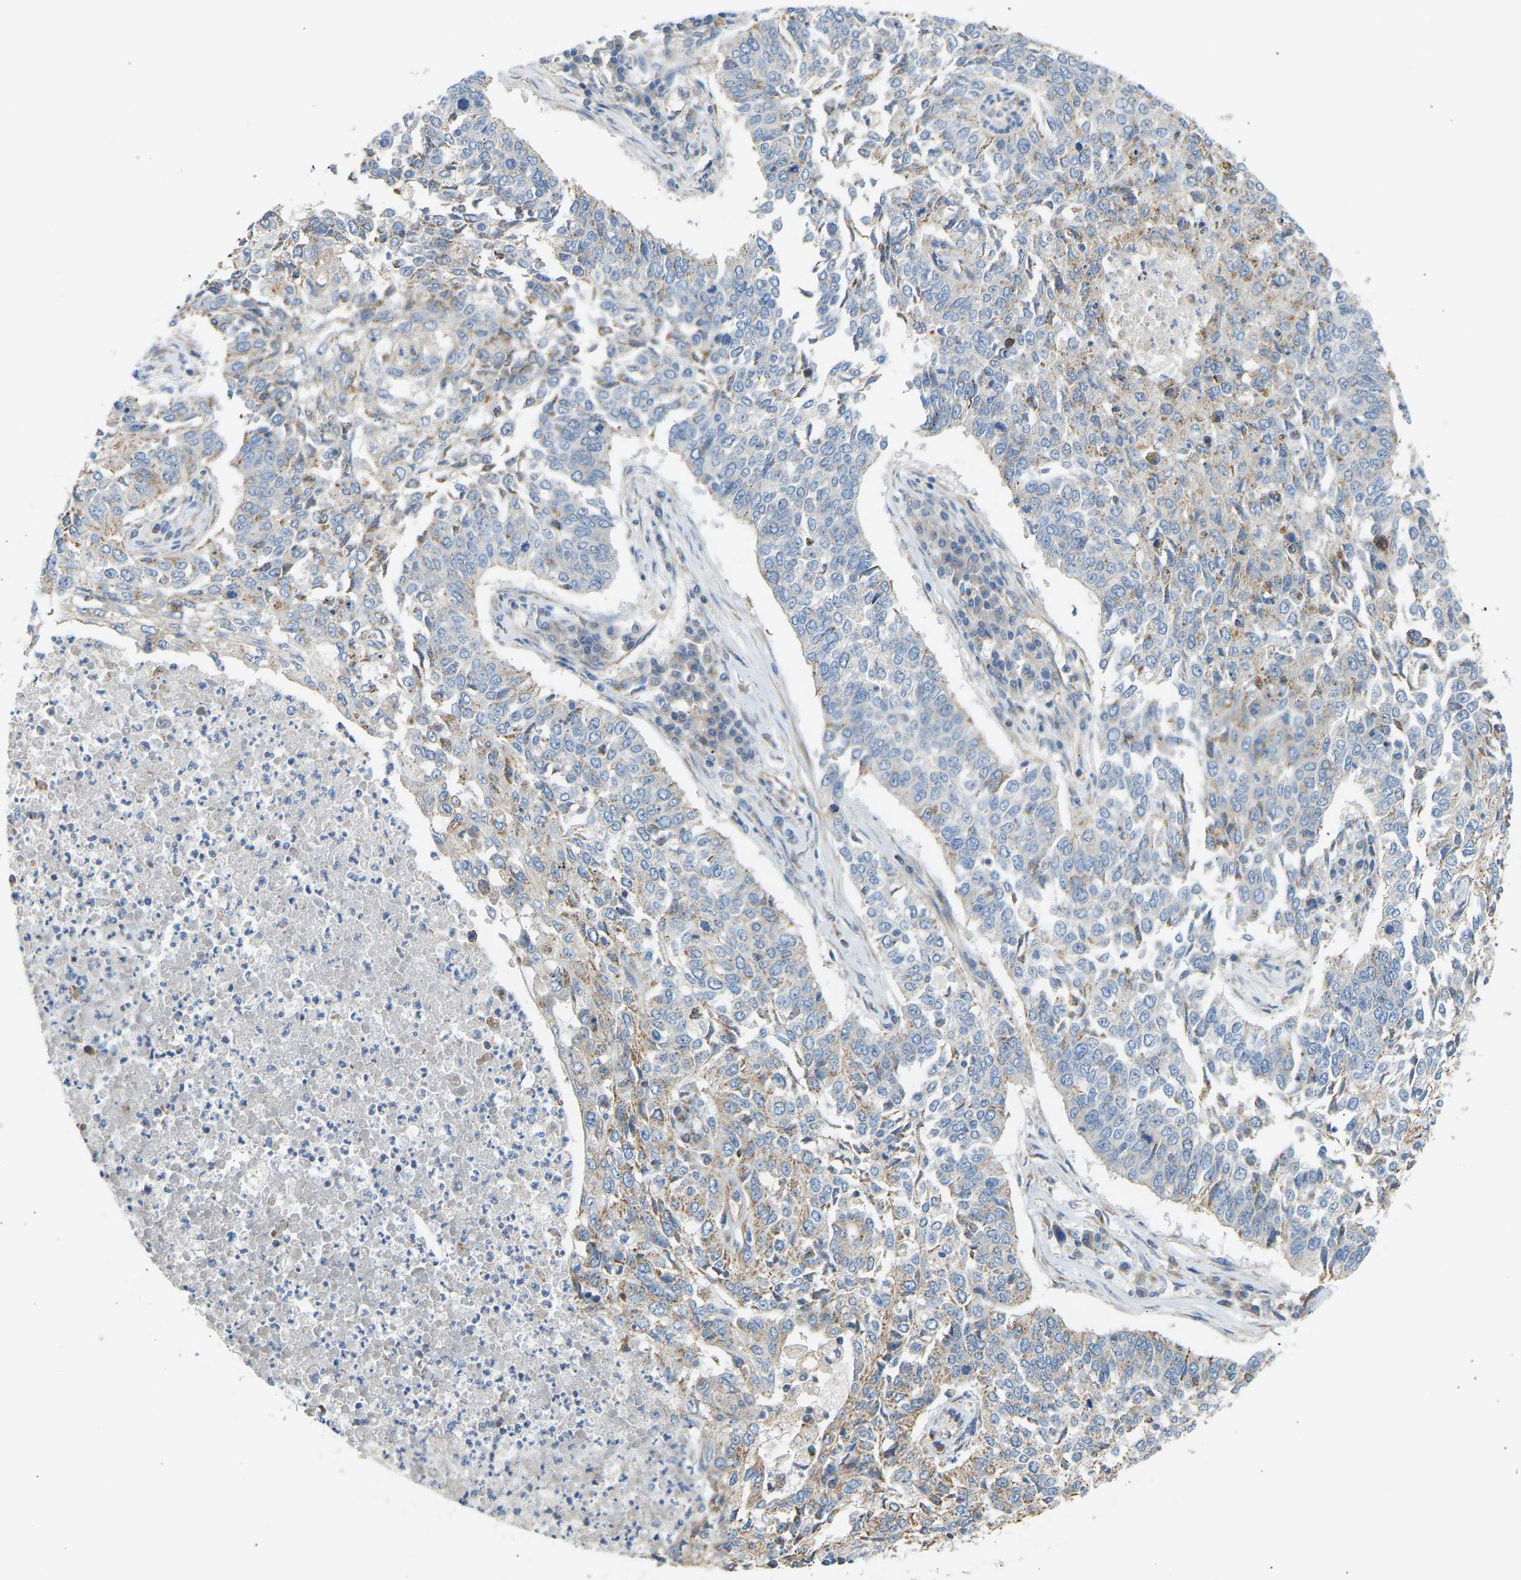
{"staining": {"intensity": "moderate", "quantity": "<25%", "location": "cytoplasmic/membranous"}, "tissue": "lung cancer", "cell_type": "Tumor cells", "image_type": "cancer", "snomed": [{"axis": "morphology", "description": "Normal tissue, NOS"}, {"axis": "morphology", "description": "Squamous cell carcinoma, NOS"}, {"axis": "topography", "description": "Cartilage tissue"}, {"axis": "topography", "description": "Bronchus"}, {"axis": "topography", "description": "Lung"}], "caption": "Lung squamous cell carcinoma stained with immunohistochemistry (IHC) displays moderate cytoplasmic/membranous expression in approximately <25% of tumor cells. (DAB (3,3'-diaminobenzidine) IHC with brightfield microscopy, high magnification).", "gene": "YIPF2", "patient": {"sex": "female", "age": 49}}